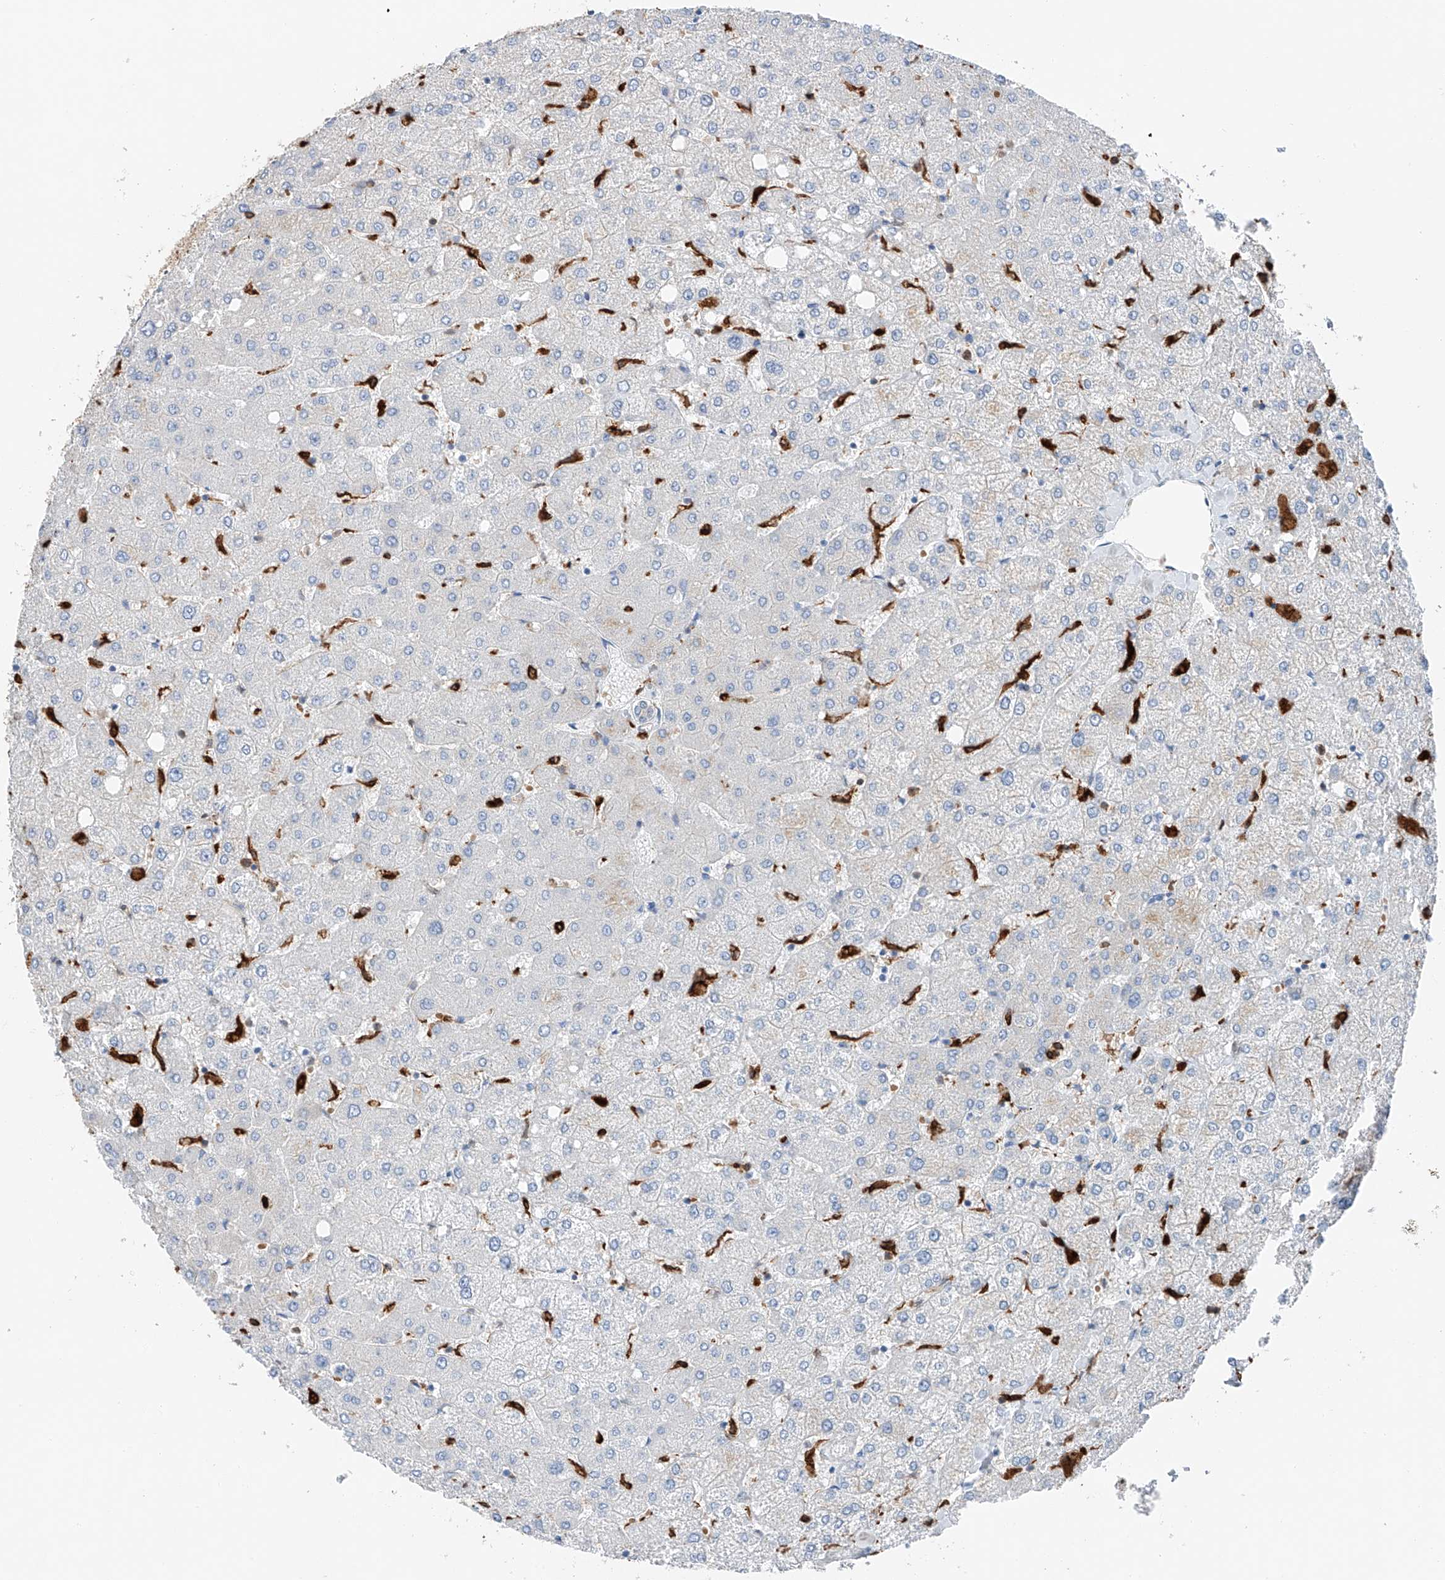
{"staining": {"intensity": "negative", "quantity": "none", "location": "none"}, "tissue": "liver", "cell_type": "Cholangiocytes", "image_type": "normal", "snomed": [{"axis": "morphology", "description": "Normal tissue, NOS"}, {"axis": "topography", "description": "Liver"}], "caption": "This image is of unremarkable liver stained with immunohistochemistry (IHC) to label a protein in brown with the nuclei are counter-stained blue. There is no staining in cholangiocytes.", "gene": "TBXAS1", "patient": {"sex": "female", "age": 54}}